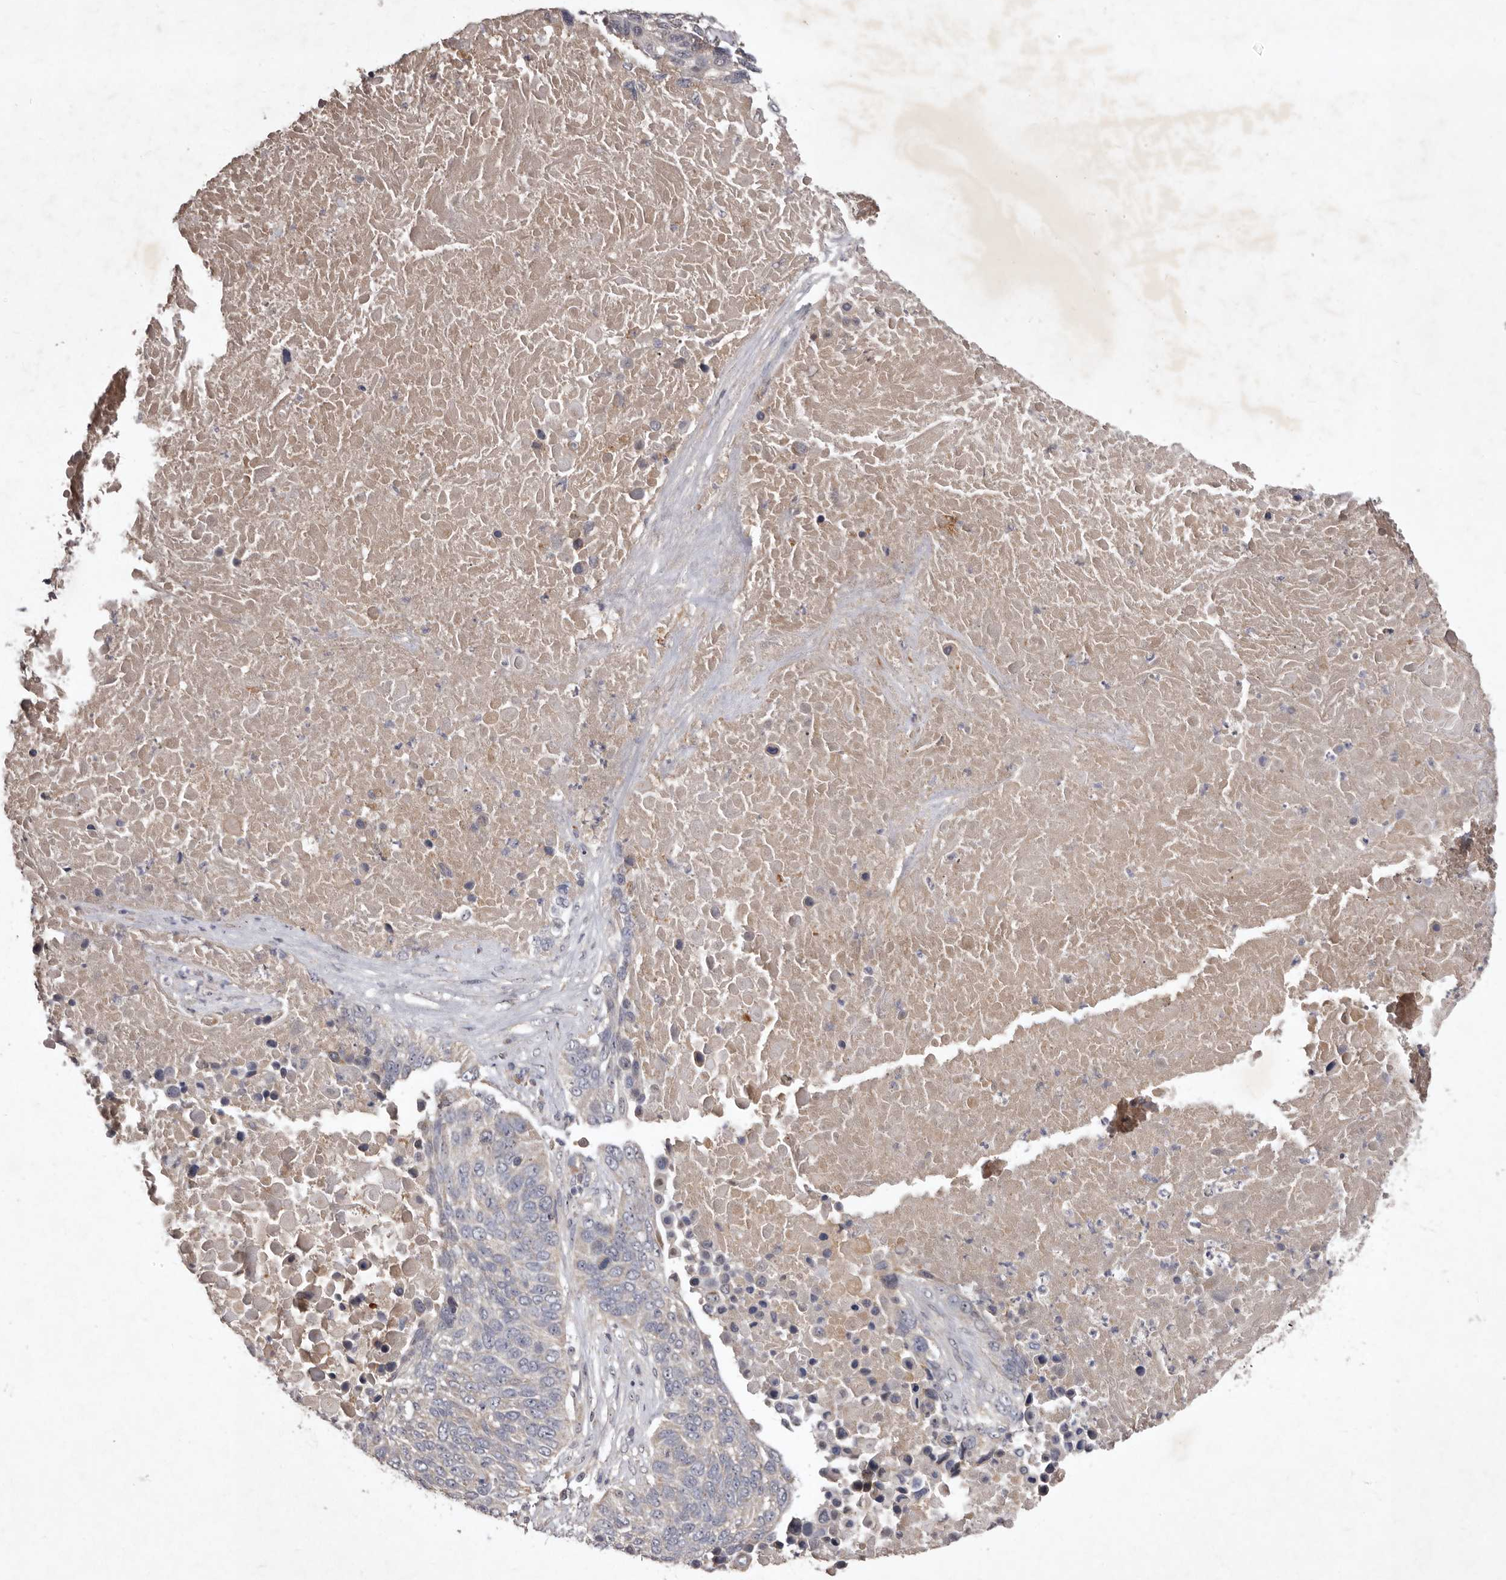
{"staining": {"intensity": "negative", "quantity": "none", "location": "none"}, "tissue": "lung cancer", "cell_type": "Tumor cells", "image_type": "cancer", "snomed": [{"axis": "morphology", "description": "Squamous cell carcinoma, NOS"}, {"axis": "topography", "description": "Lung"}], "caption": "Immunohistochemical staining of squamous cell carcinoma (lung) shows no significant expression in tumor cells. (Stains: DAB (3,3'-diaminobenzidine) IHC with hematoxylin counter stain, Microscopy: brightfield microscopy at high magnification).", "gene": "FLAD1", "patient": {"sex": "male", "age": 66}}